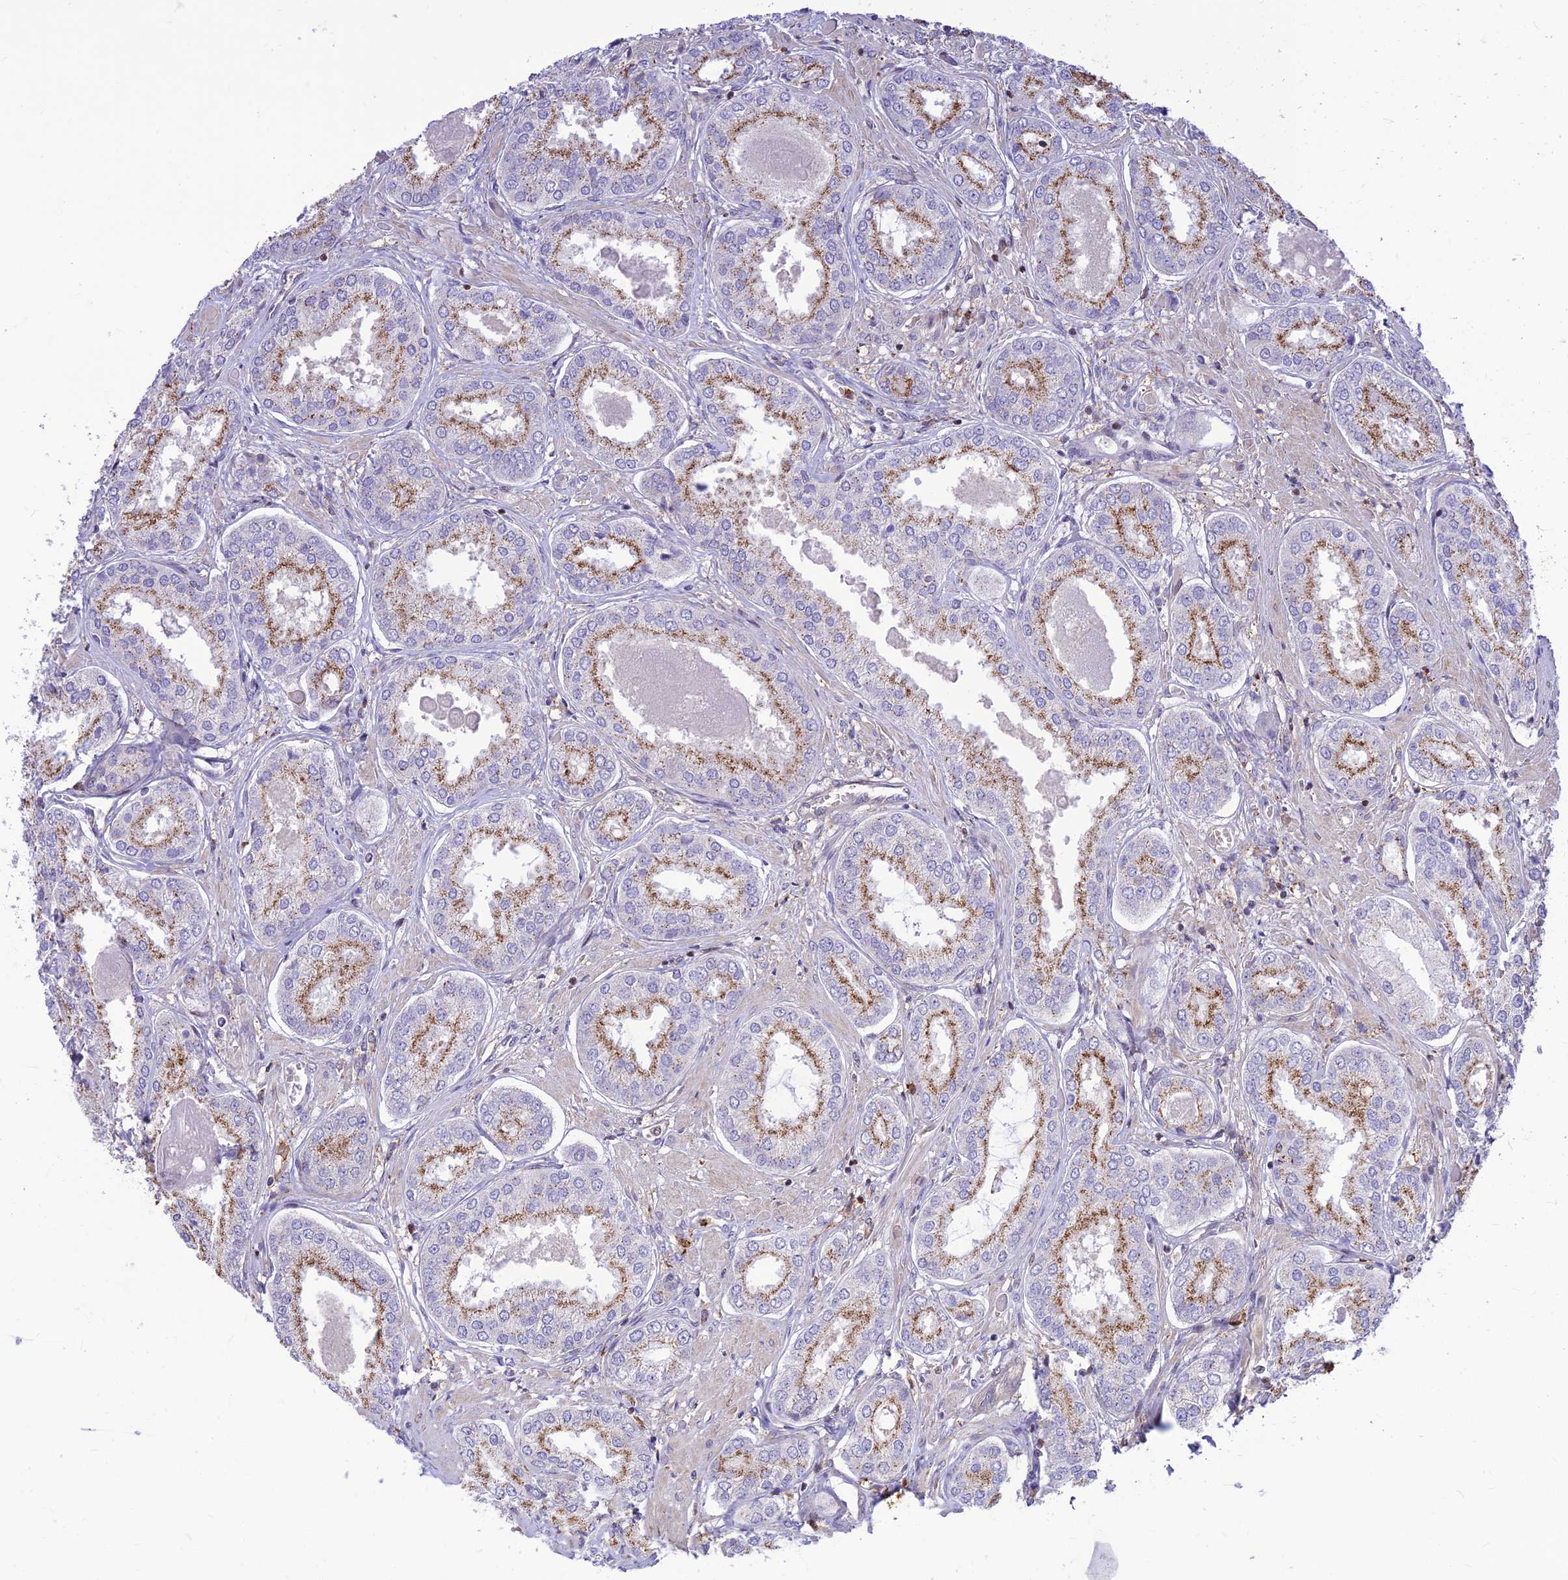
{"staining": {"intensity": "moderate", "quantity": "25%-75%", "location": "cytoplasmic/membranous"}, "tissue": "prostate cancer", "cell_type": "Tumor cells", "image_type": "cancer", "snomed": [{"axis": "morphology", "description": "Adenocarcinoma, Low grade"}, {"axis": "topography", "description": "Prostate"}], "caption": "This is an image of immunohistochemistry staining of prostate cancer, which shows moderate expression in the cytoplasmic/membranous of tumor cells.", "gene": "FAM186B", "patient": {"sex": "male", "age": 68}}